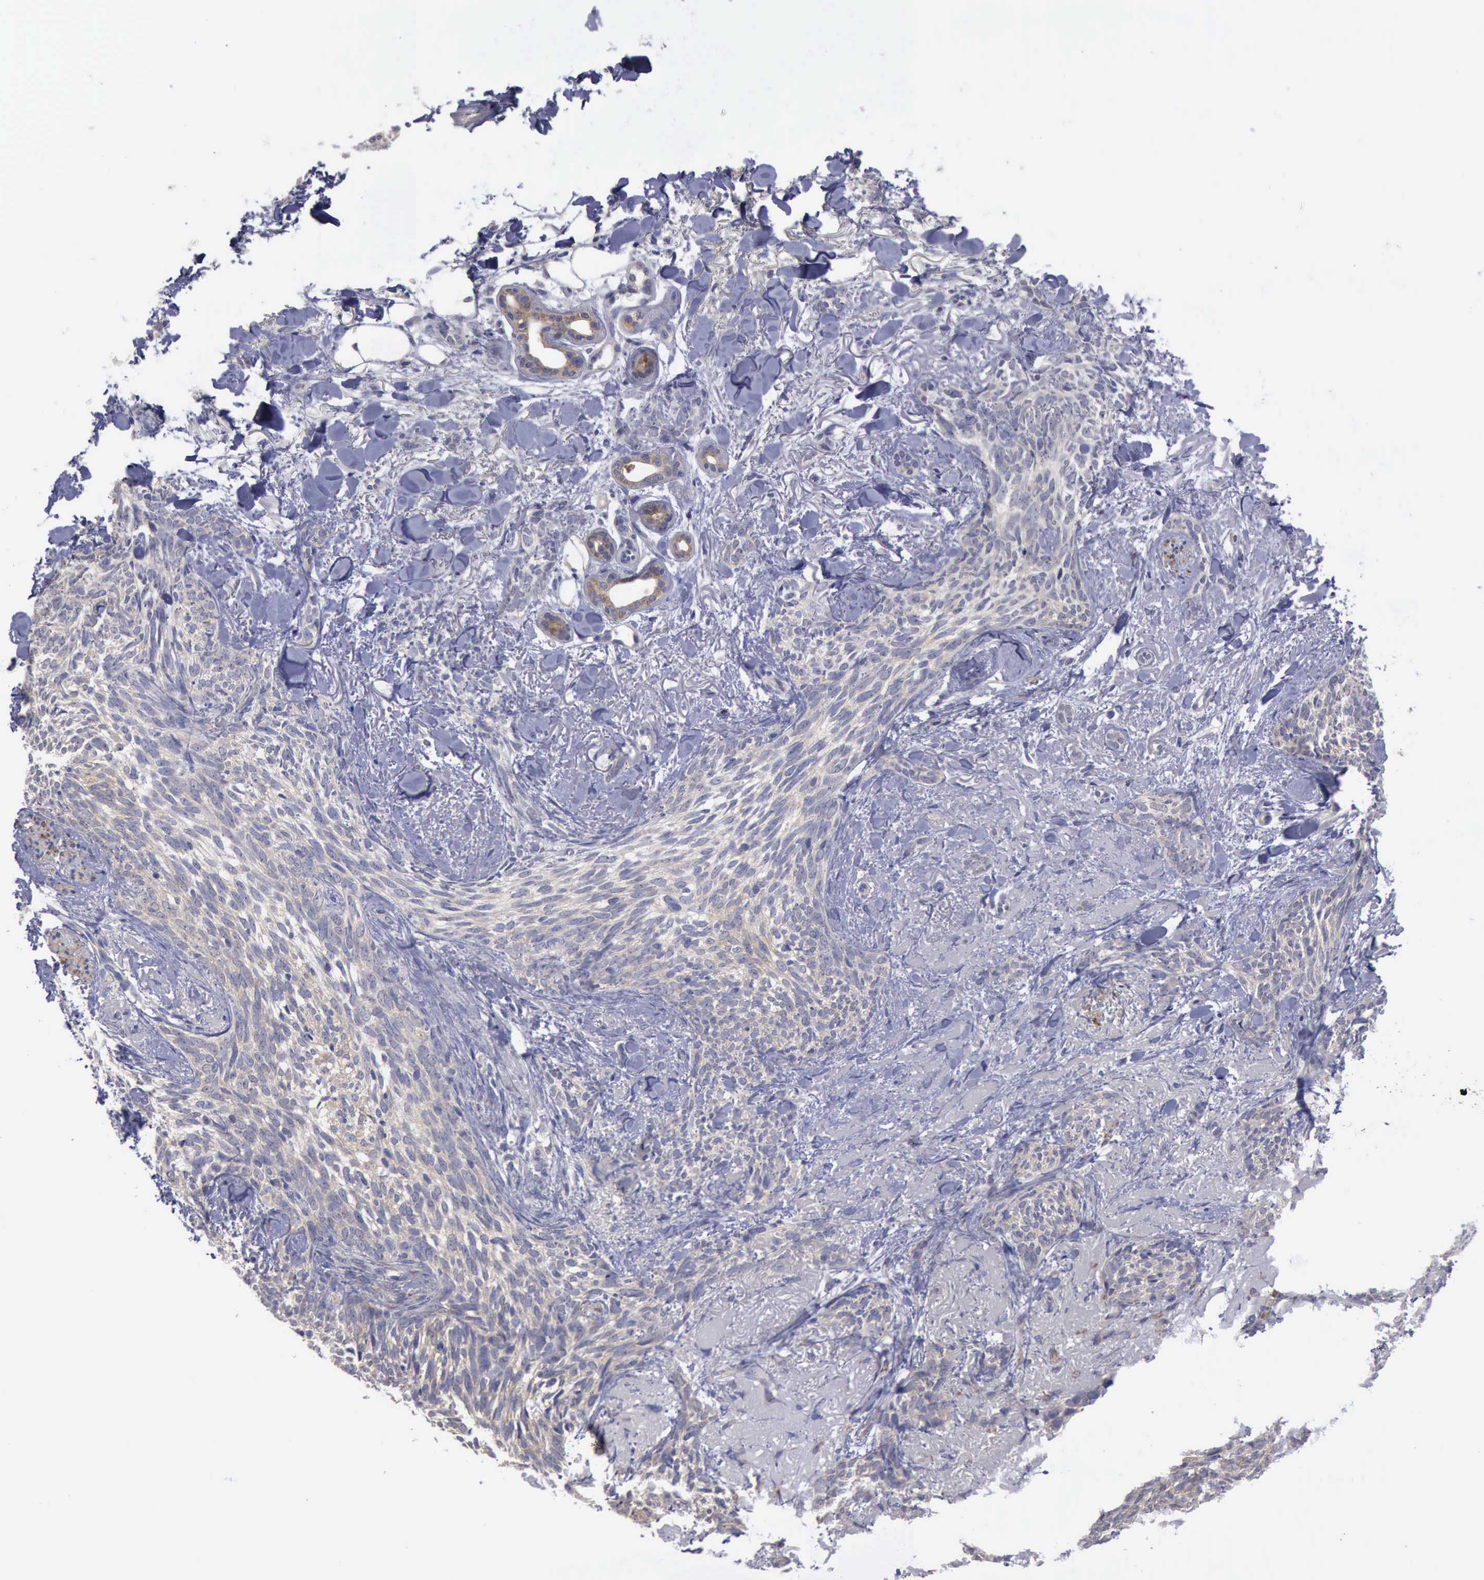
{"staining": {"intensity": "negative", "quantity": "none", "location": "none"}, "tissue": "skin cancer", "cell_type": "Tumor cells", "image_type": "cancer", "snomed": [{"axis": "morphology", "description": "Basal cell carcinoma"}, {"axis": "topography", "description": "Skin"}], "caption": "This is an IHC image of skin basal cell carcinoma. There is no positivity in tumor cells.", "gene": "PHKA1", "patient": {"sex": "female", "age": 81}}